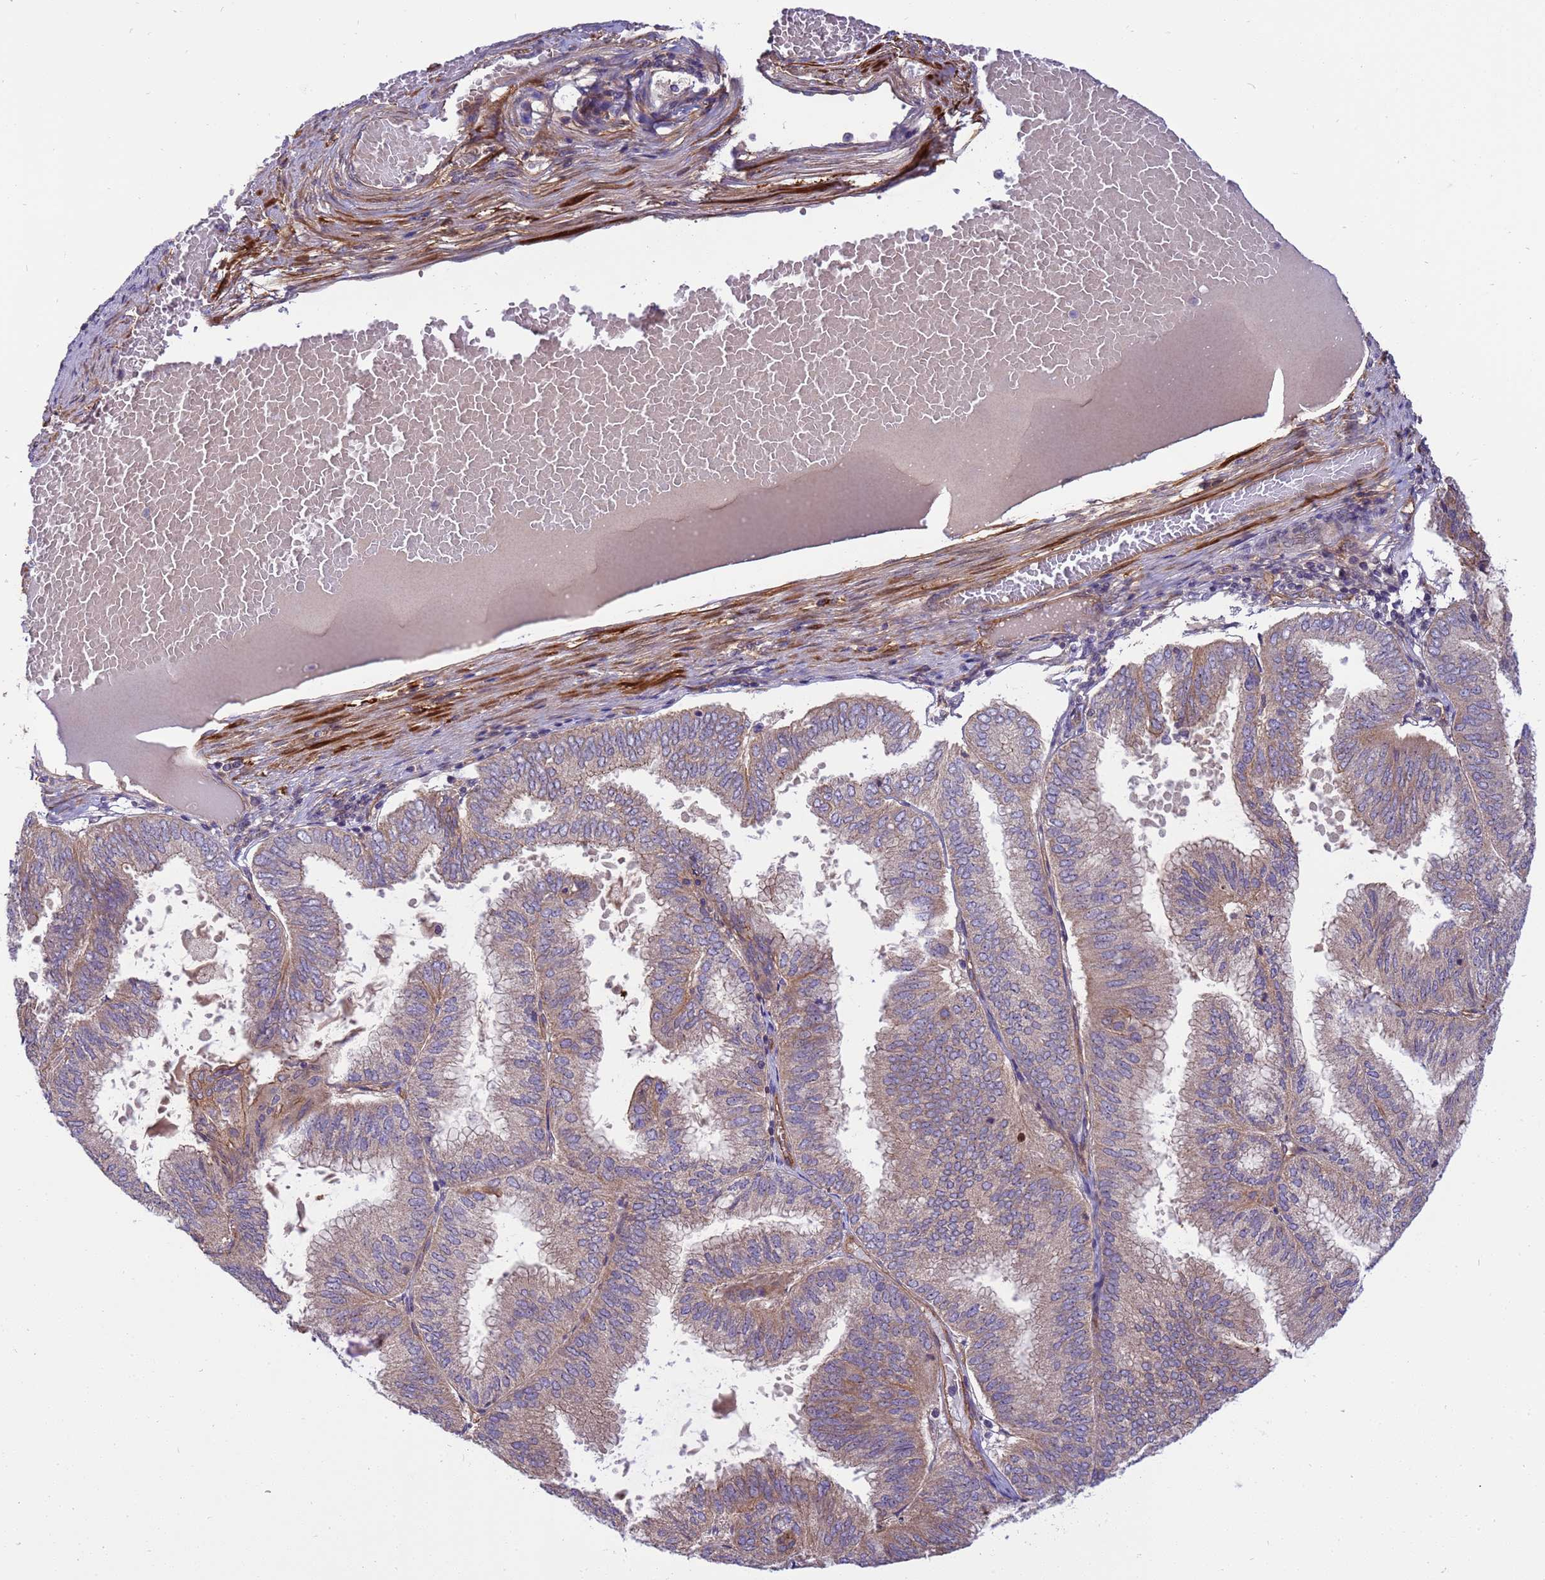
{"staining": {"intensity": "strong", "quantity": "<25%", "location": "cytoplasmic/membranous"}, "tissue": "endometrial cancer", "cell_type": "Tumor cells", "image_type": "cancer", "snomed": [{"axis": "morphology", "description": "Adenocarcinoma, NOS"}, {"axis": "topography", "description": "Endometrium"}], "caption": "High-magnification brightfield microscopy of endometrial cancer stained with DAB (brown) and counterstained with hematoxylin (blue). tumor cells exhibit strong cytoplasmic/membranous expression is seen in approximately<25% of cells.", "gene": "SMCO3", "patient": {"sex": "female", "age": 49}}